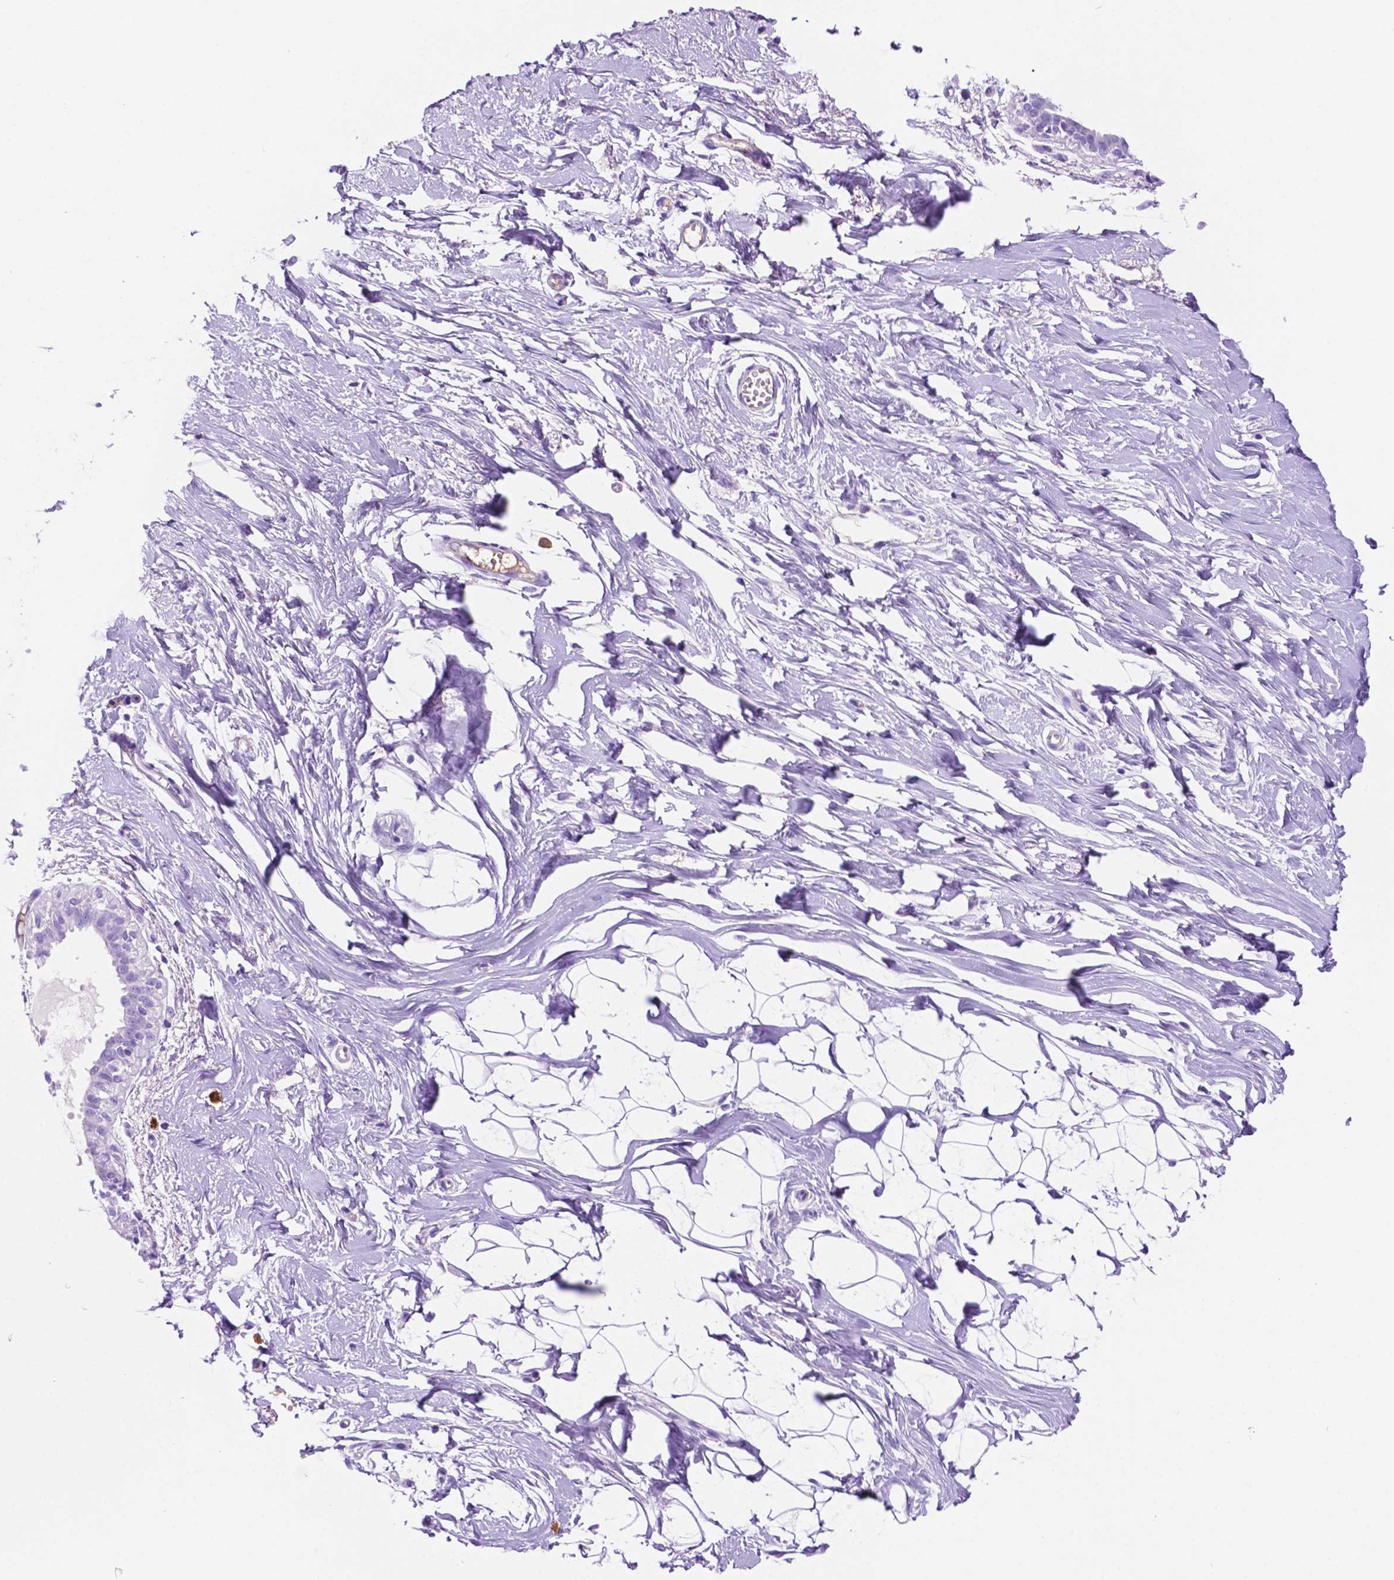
{"staining": {"intensity": "negative", "quantity": "none", "location": "none"}, "tissue": "breast", "cell_type": "Adipocytes", "image_type": "normal", "snomed": [{"axis": "morphology", "description": "Normal tissue, NOS"}, {"axis": "topography", "description": "Breast"}], "caption": "Photomicrograph shows no protein staining in adipocytes of normal breast. The staining was performed using DAB to visualize the protein expression in brown, while the nuclei were stained in blue with hematoxylin (Magnification: 20x).", "gene": "FOXB2", "patient": {"sex": "female", "age": 49}}